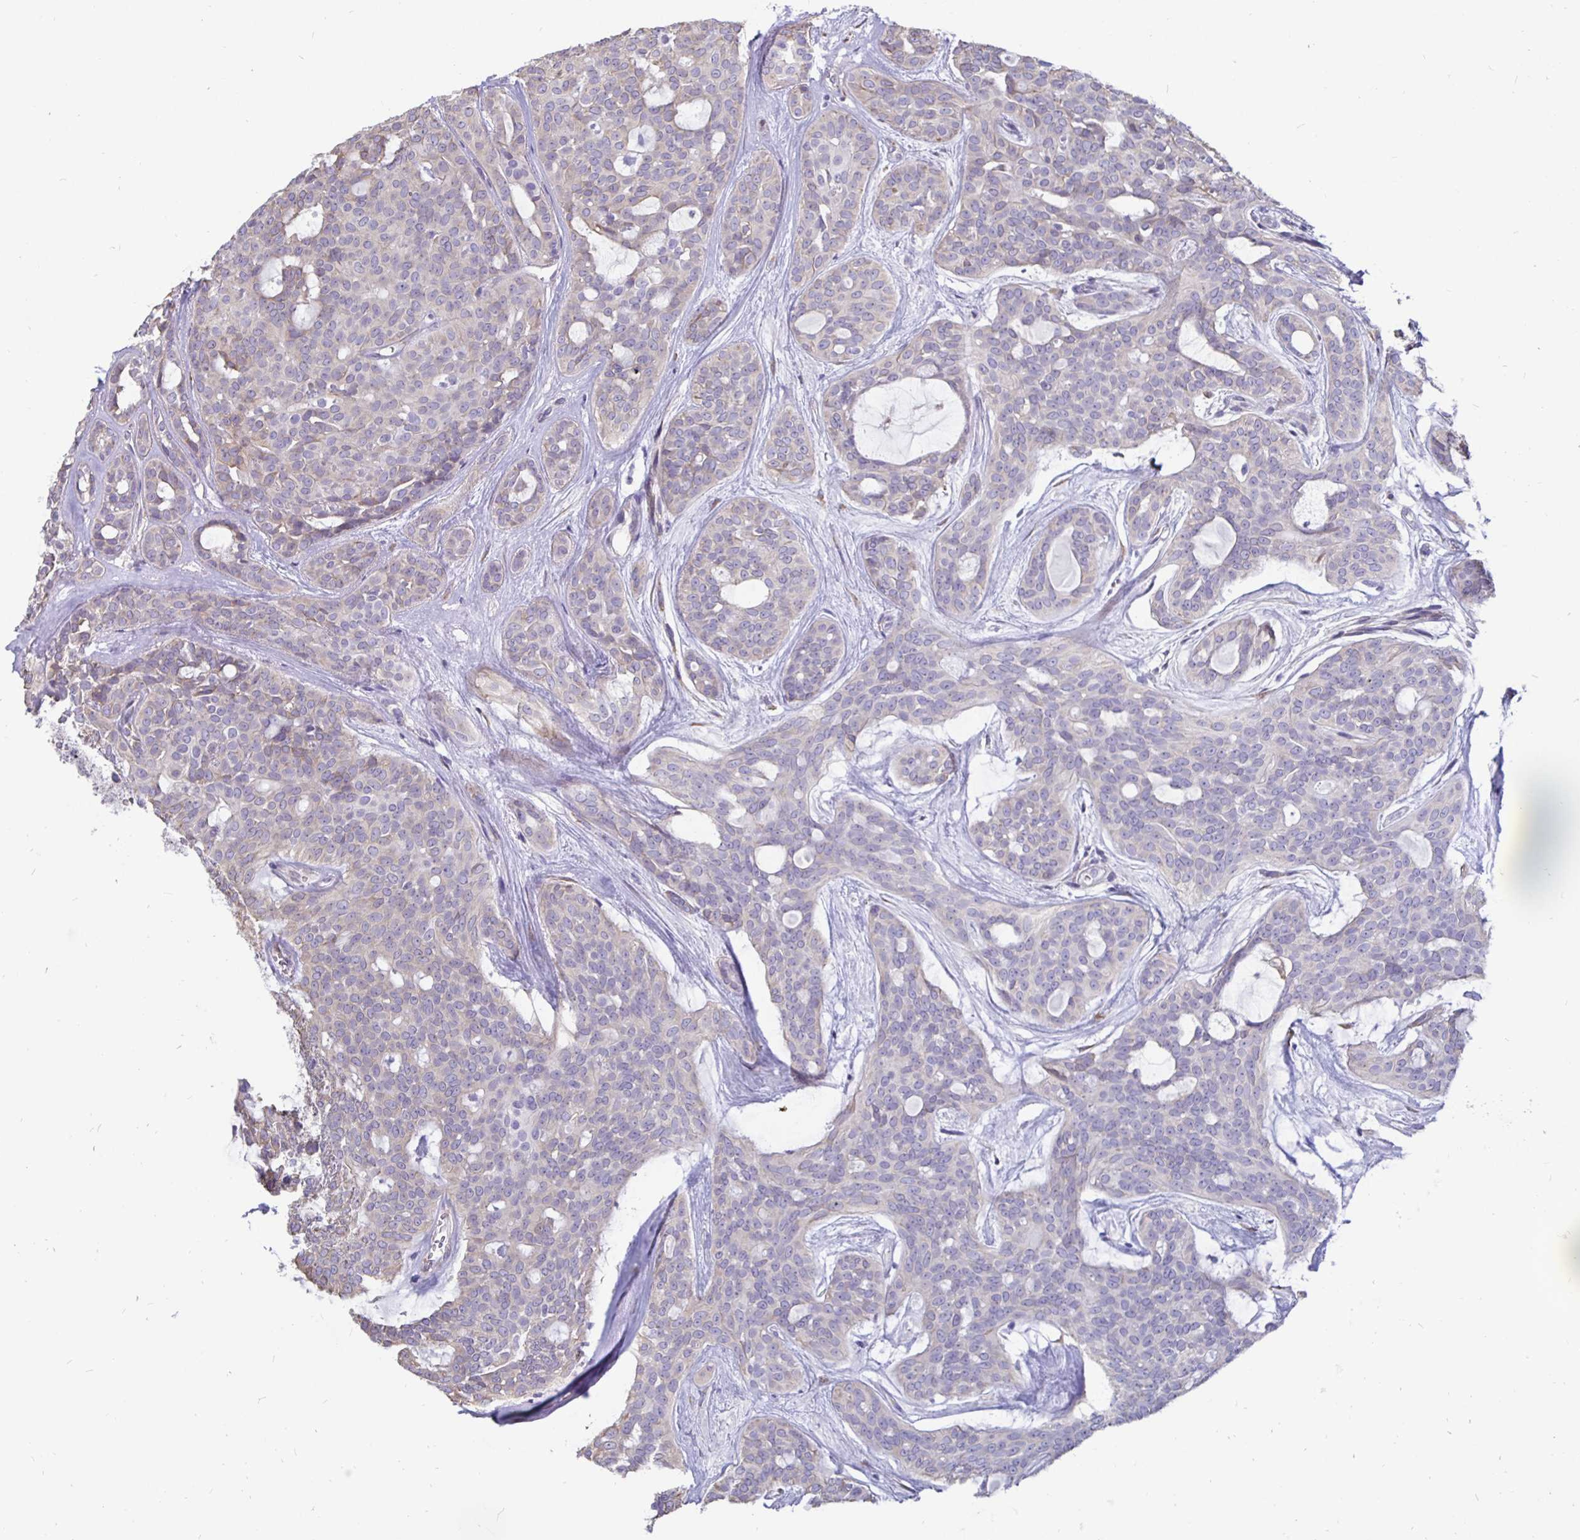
{"staining": {"intensity": "negative", "quantity": "none", "location": "none"}, "tissue": "head and neck cancer", "cell_type": "Tumor cells", "image_type": "cancer", "snomed": [{"axis": "morphology", "description": "Adenocarcinoma, NOS"}, {"axis": "topography", "description": "Head-Neck"}], "caption": "Histopathology image shows no protein staining in tumor cells of head and neck adenocarcinoma tissue.", "gene": "DNAI2", "patient": {"sex": "male", "age": 66}}